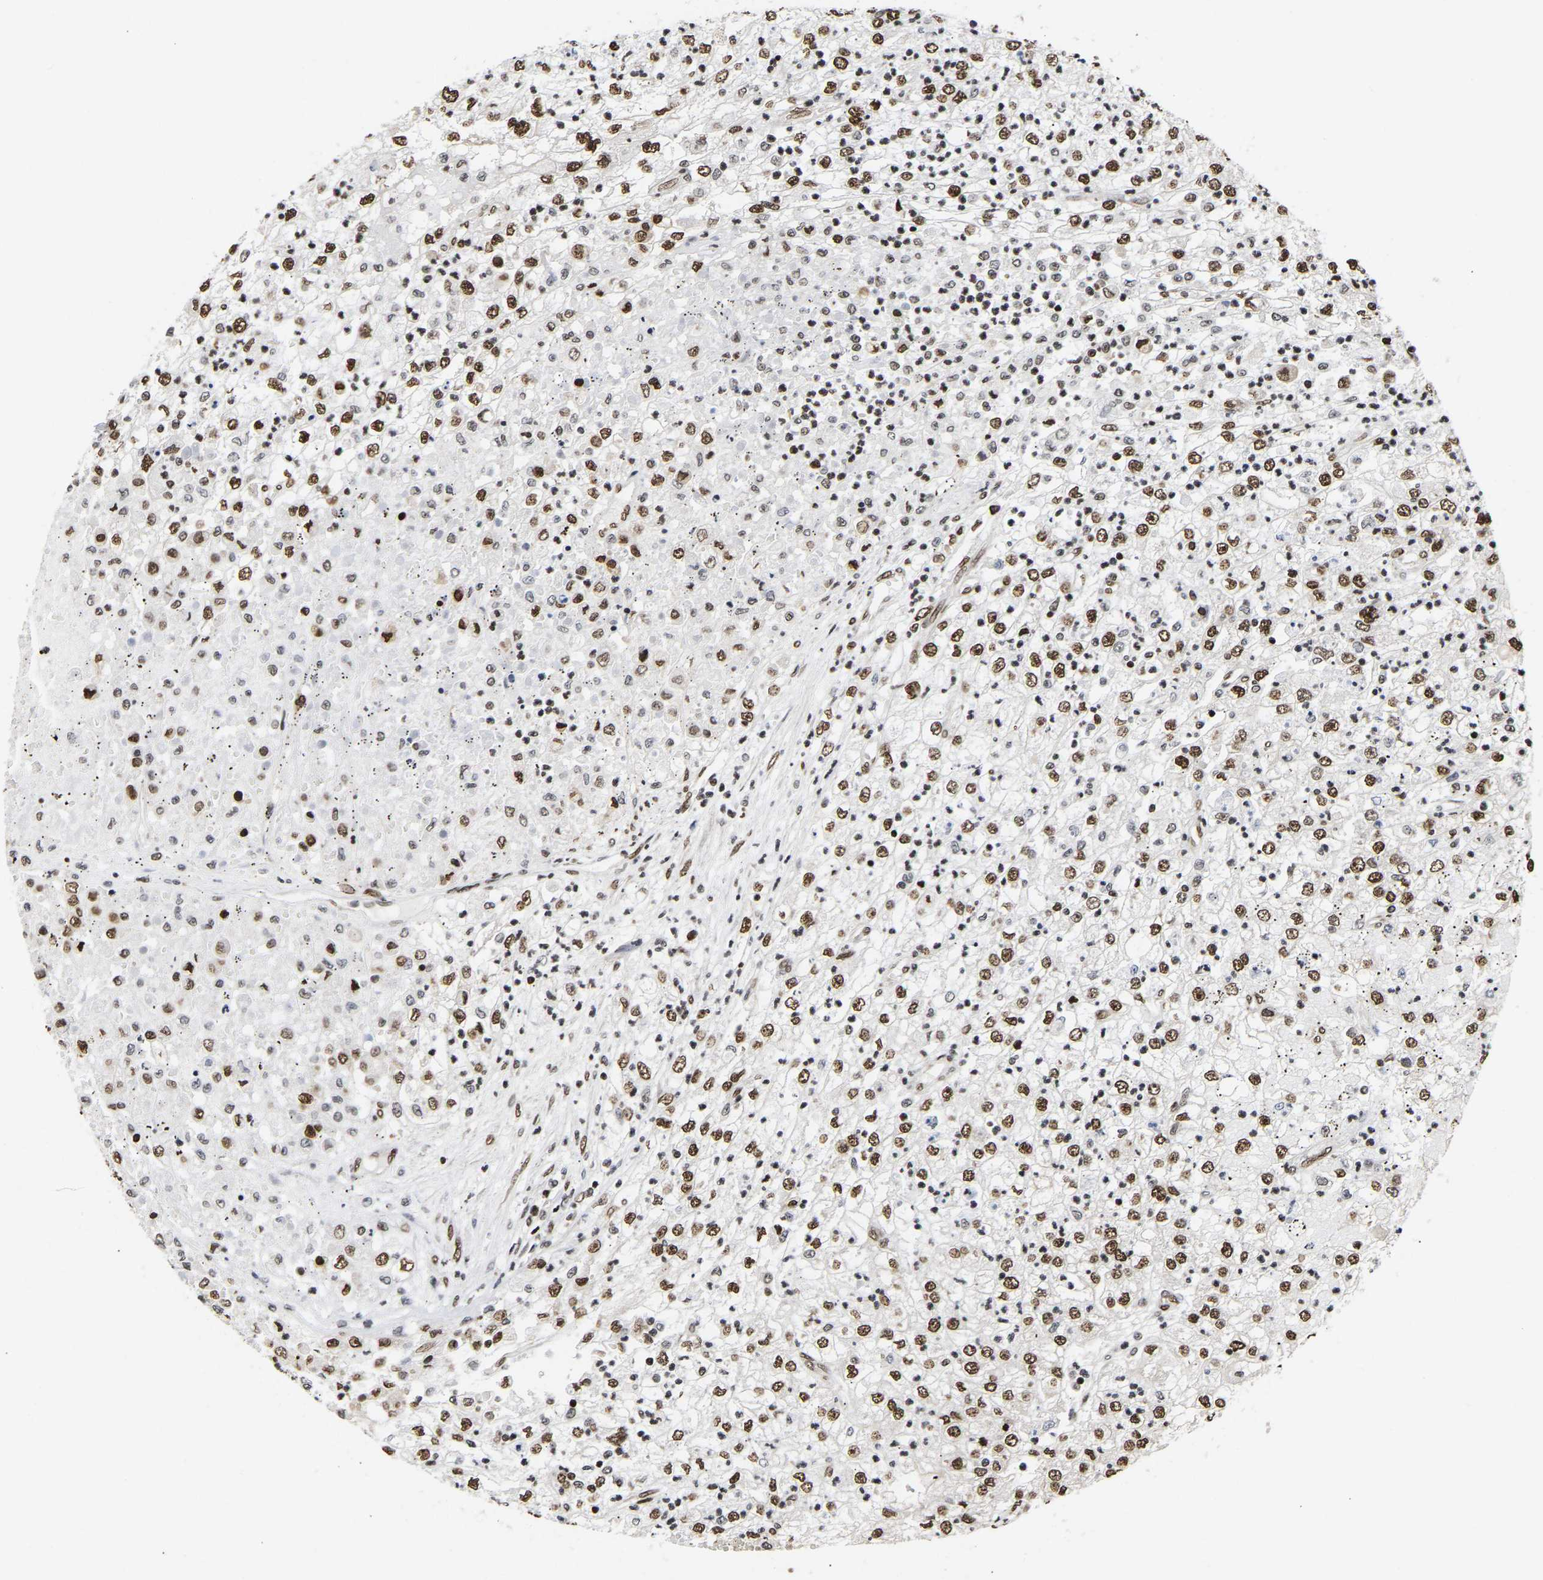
{"staining": {"intensity": "strong", "quantity": ">75%", "location": "nuclear"}, "tissue": "renal cancer", "cell_type": "Tumor cells", "image_type": "cancer", "snomed": [{"axis": "morphology", "description": "Adenocarcinoma, NOS"}, {"axis": "topography", "description": "Kidney"}], "caption": "Renal cancer was stained to show a protein in brown. There is high levels of strong nuclear expression in approximately >75% of tumor cells.", "gene": "PSIP1", "patient": {"sex": "female", "age": 54}}